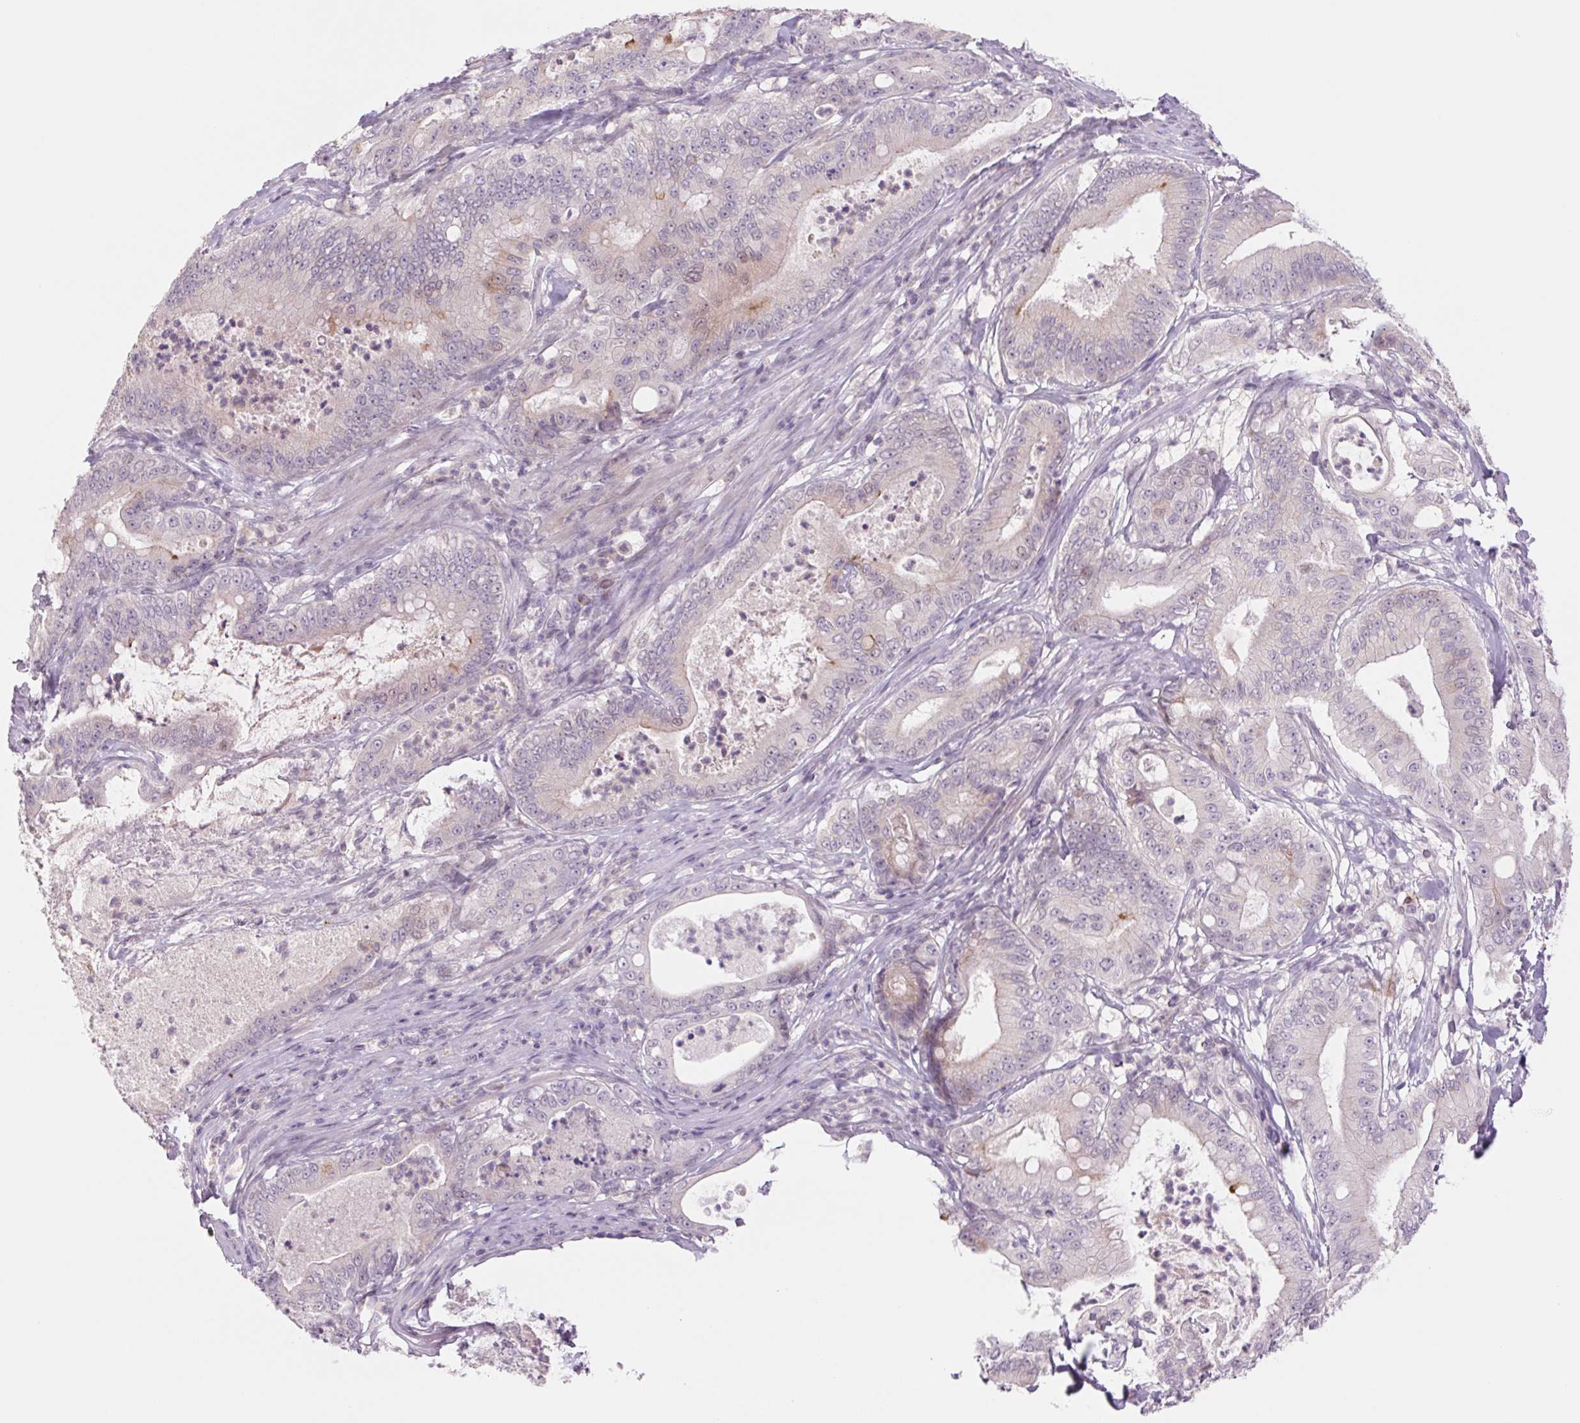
{"staining": {"intensity": "negative", "quantity": "none", "location": "none"}, "tissue": "pancreatic cancer", "cell_type": "Tumor cells", "image_type": "cancer", "snomed": [{"axis": "morphology", "description": "Adenocarcinoma, NOS"}, {"axis": "topography", "description": "Pancreas"}], "caption": "This histopathology image is of pancreatic adenocarcinoma stained with IHC to label a protein in brown with the nuclei are counter-stained blue. There is no staining in tumor cells.", "gene": "KRT1", "patient": {"sex": "male", "age": 71}}